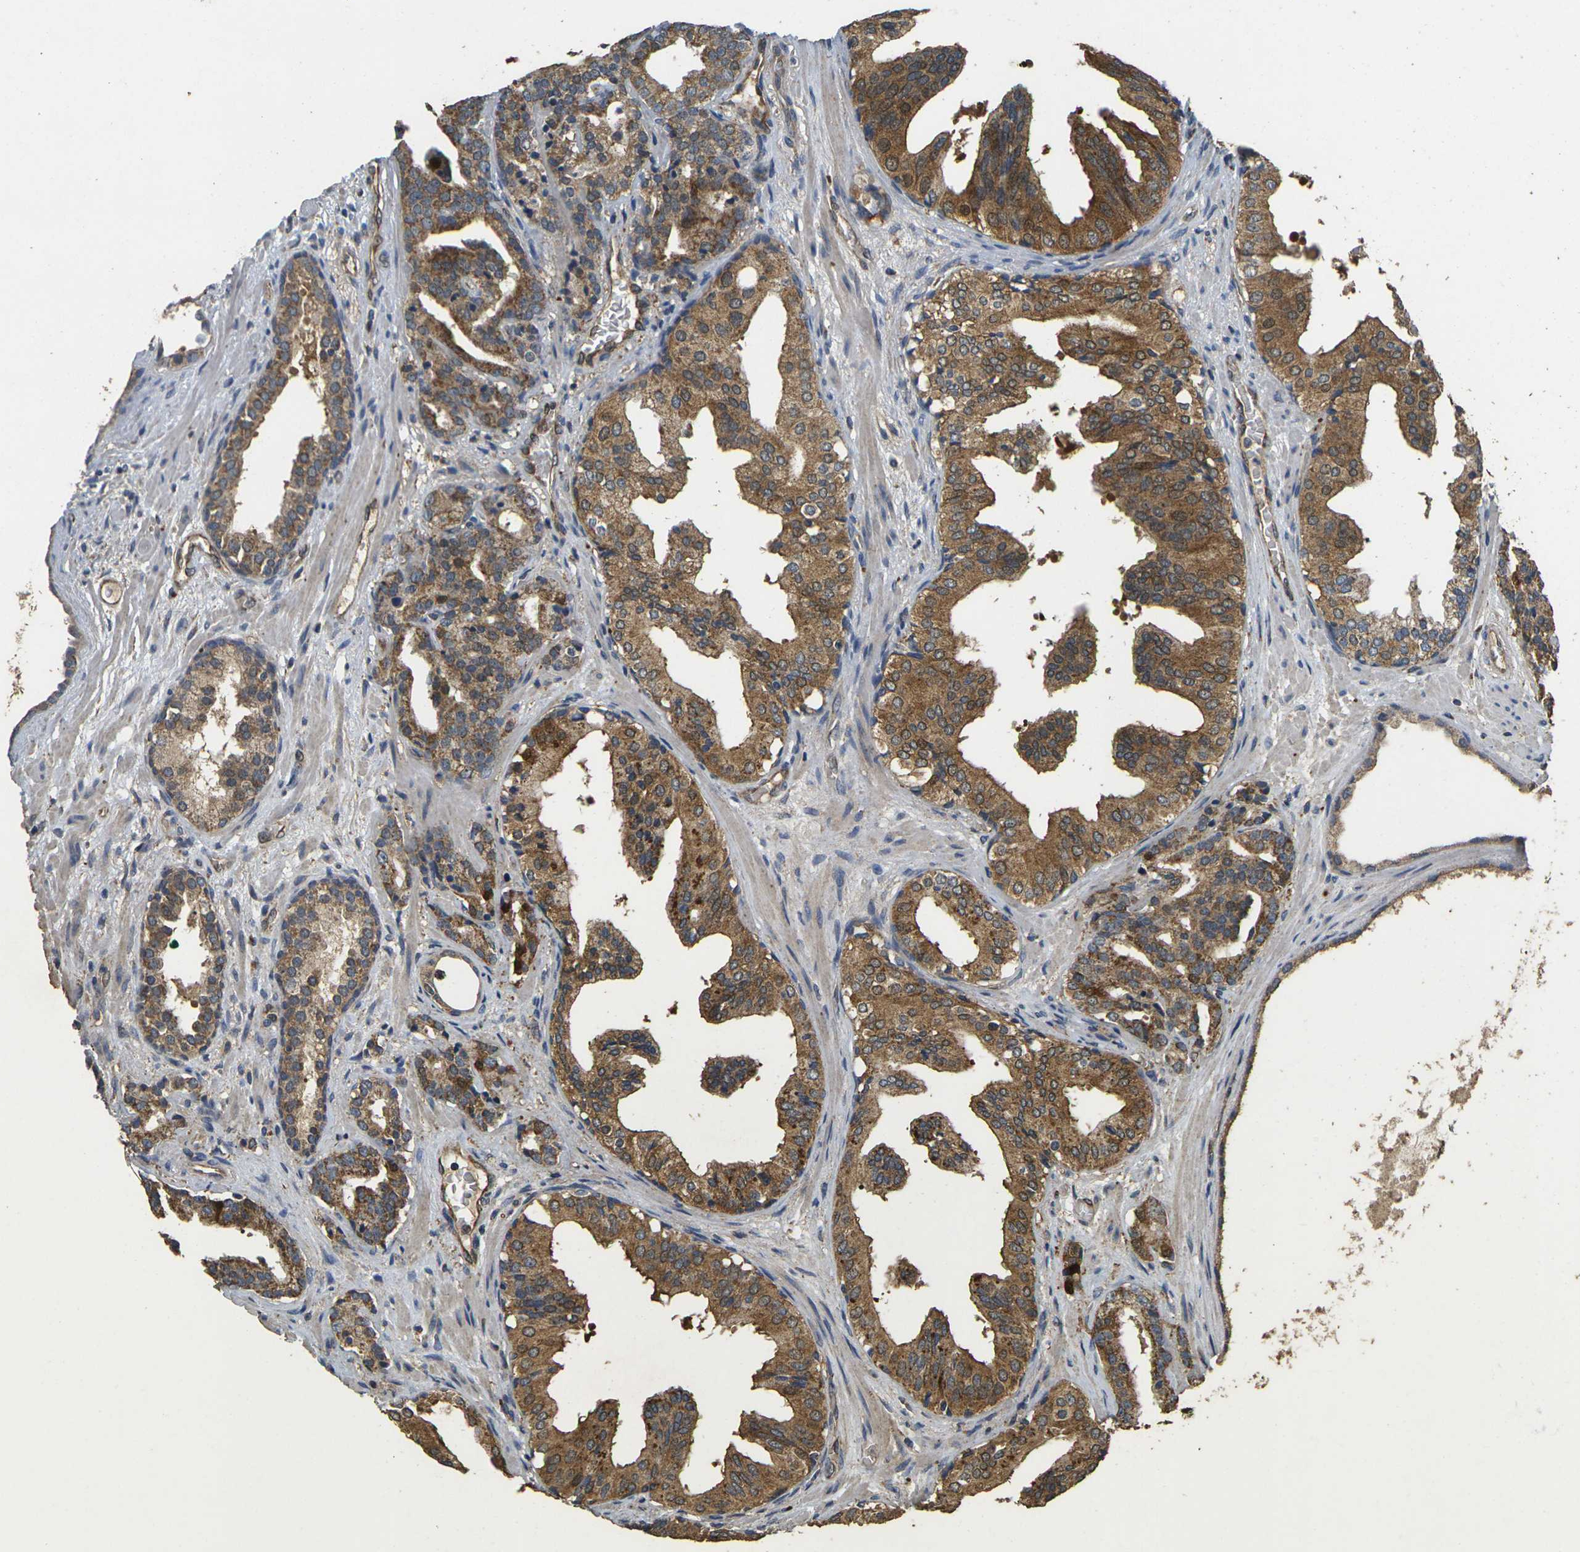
{"staining": {"intensity": "moderate", "quantity": ">75%", "location": "cytoplasmic/membranous"}, "tissue": "prostate cancer", "cell_type": "Tumor cells", "image_type": "cancer", "snomed": [{"axis": "morphology", "description": "Adenocarcinoma, Low grade"}, {"axis": "topography", "description": "Prostate"}], "caption": "Protein staining of prostate cancer tissue exhibits moderate cytoplasmic/membranous positivity in about >75% of tumor cells.", "gene": "MAPK11", "patient": {"sex": "male", "age": 63}}